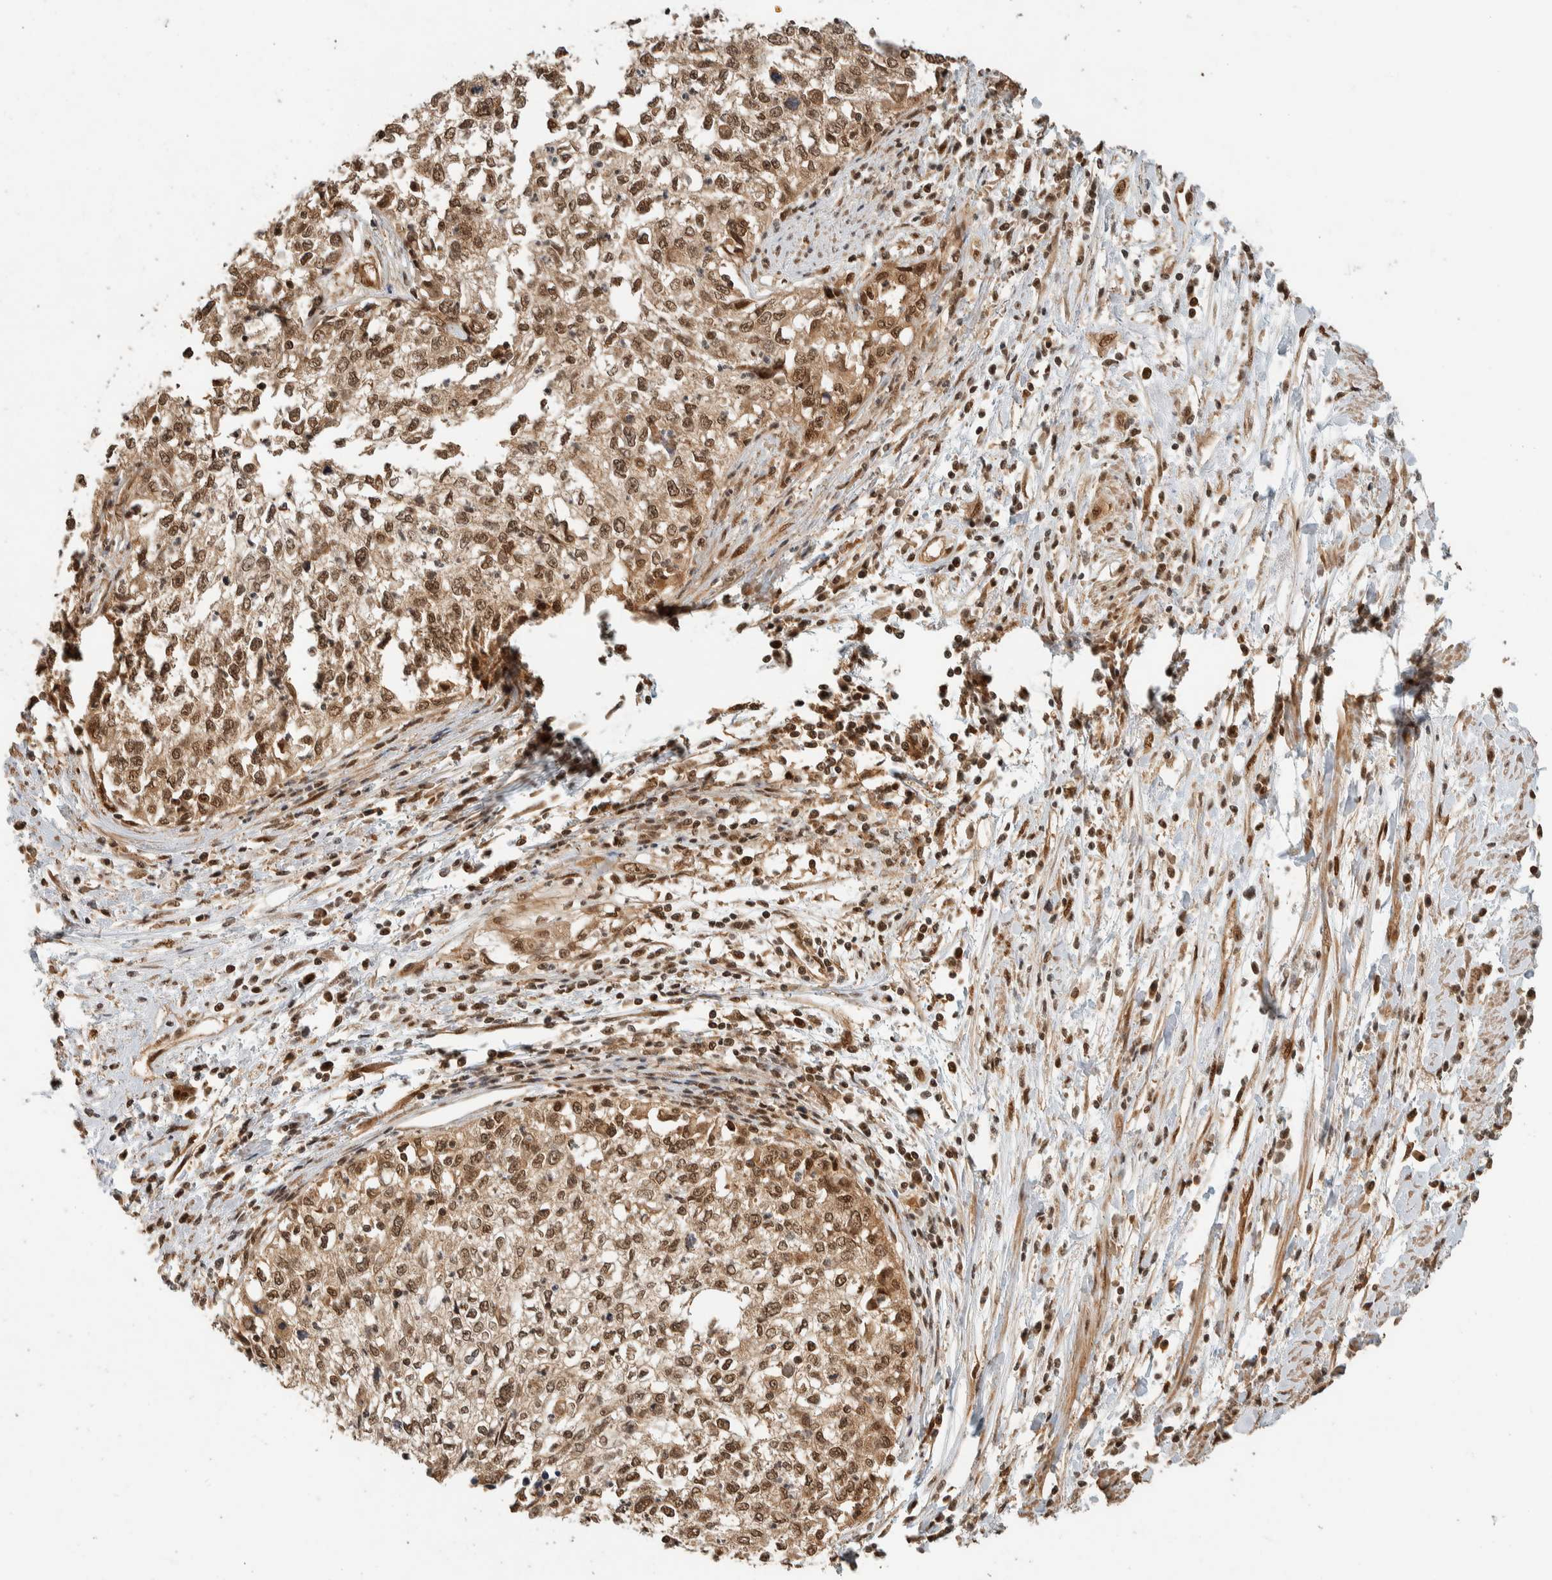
{"staining": {"intensity": "moderate", "quantity": ">75%", "location": "nuclear"}, "tissue": "cervical cancer", "cell_type": "Tumor cells", "image_type": "cancer", "snomed": [{"axis": "morphology", "description": "Squamous cell carcinoma, NOS"}, {"axis": "topography", "description": "Cervix"}], "caption": "Immunohistochemical staining of cervical cancer displays medium levels of moderate nuclear protein staining in approximately >75% of tumor cells.", "gene": "ZBTB2", "patient": {"sex": "female", "age": 57}}